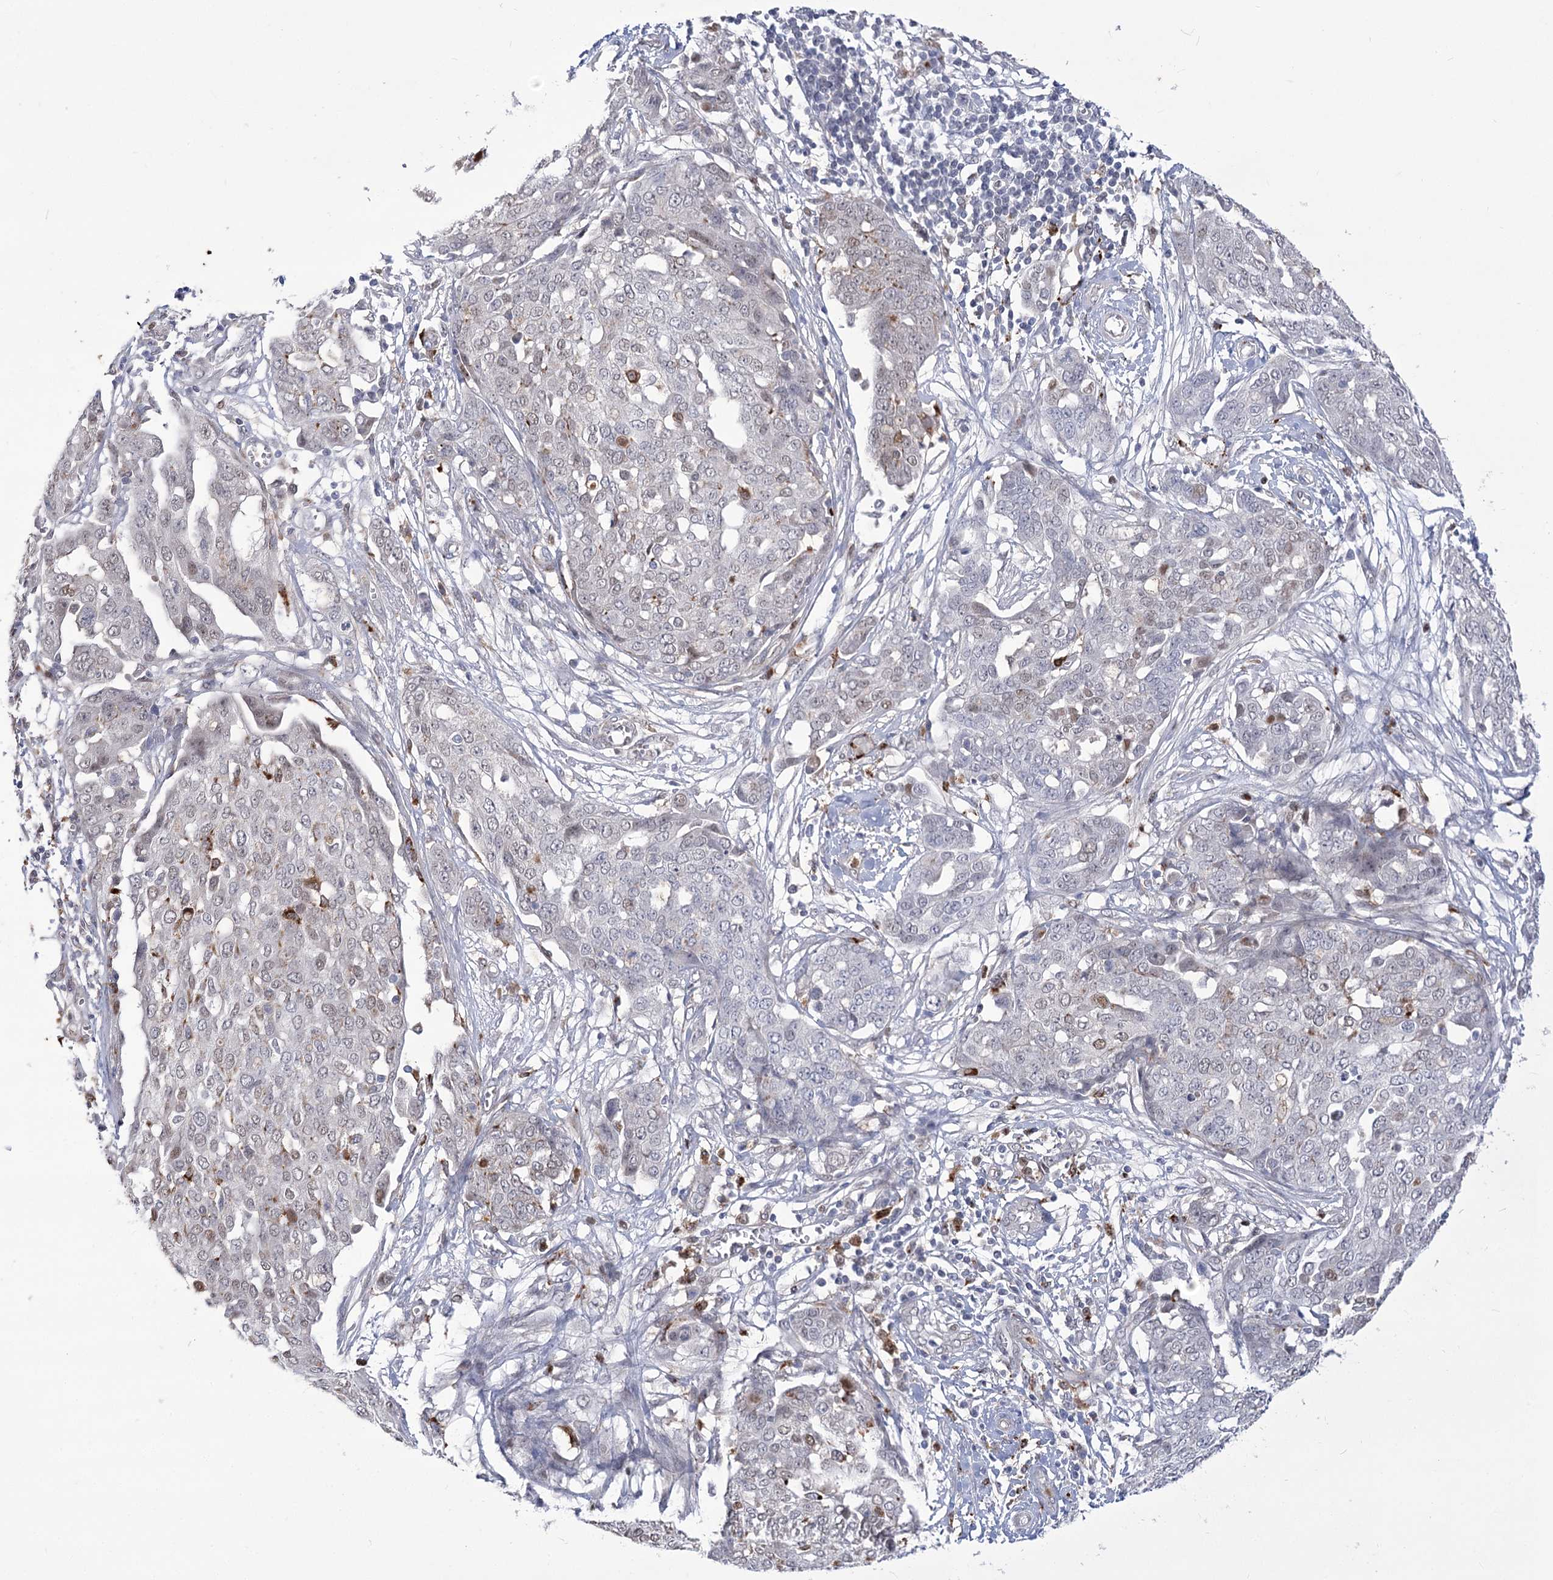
{"staining": {"intensity": "weak", "quantity": "<25%", "location": "nuclear"}, "tissue": "ovarian cancer", "cell_type": "Tumor cells", "image_type": "cancer", "snomed": [{"axis": "morphology", "description": "Cystadenocarcinoma, serous, NOS"}, {"axis": "topography", "description": "Soft tissue"}, {"axis": "topography", "description": "Ovary"}], "caption": "Immunohistochemical staining of human ovarian cancer (serous cystadenocarcinoma) reveals no significant expression in tumor cells. (Stains: DAB immunohistochemistry with hematoxylin counter stain, Microscopy: brightfield microscopy at high magnification).", "gene": "SIAE", "patient": {"sex": "female", "age": 57}}